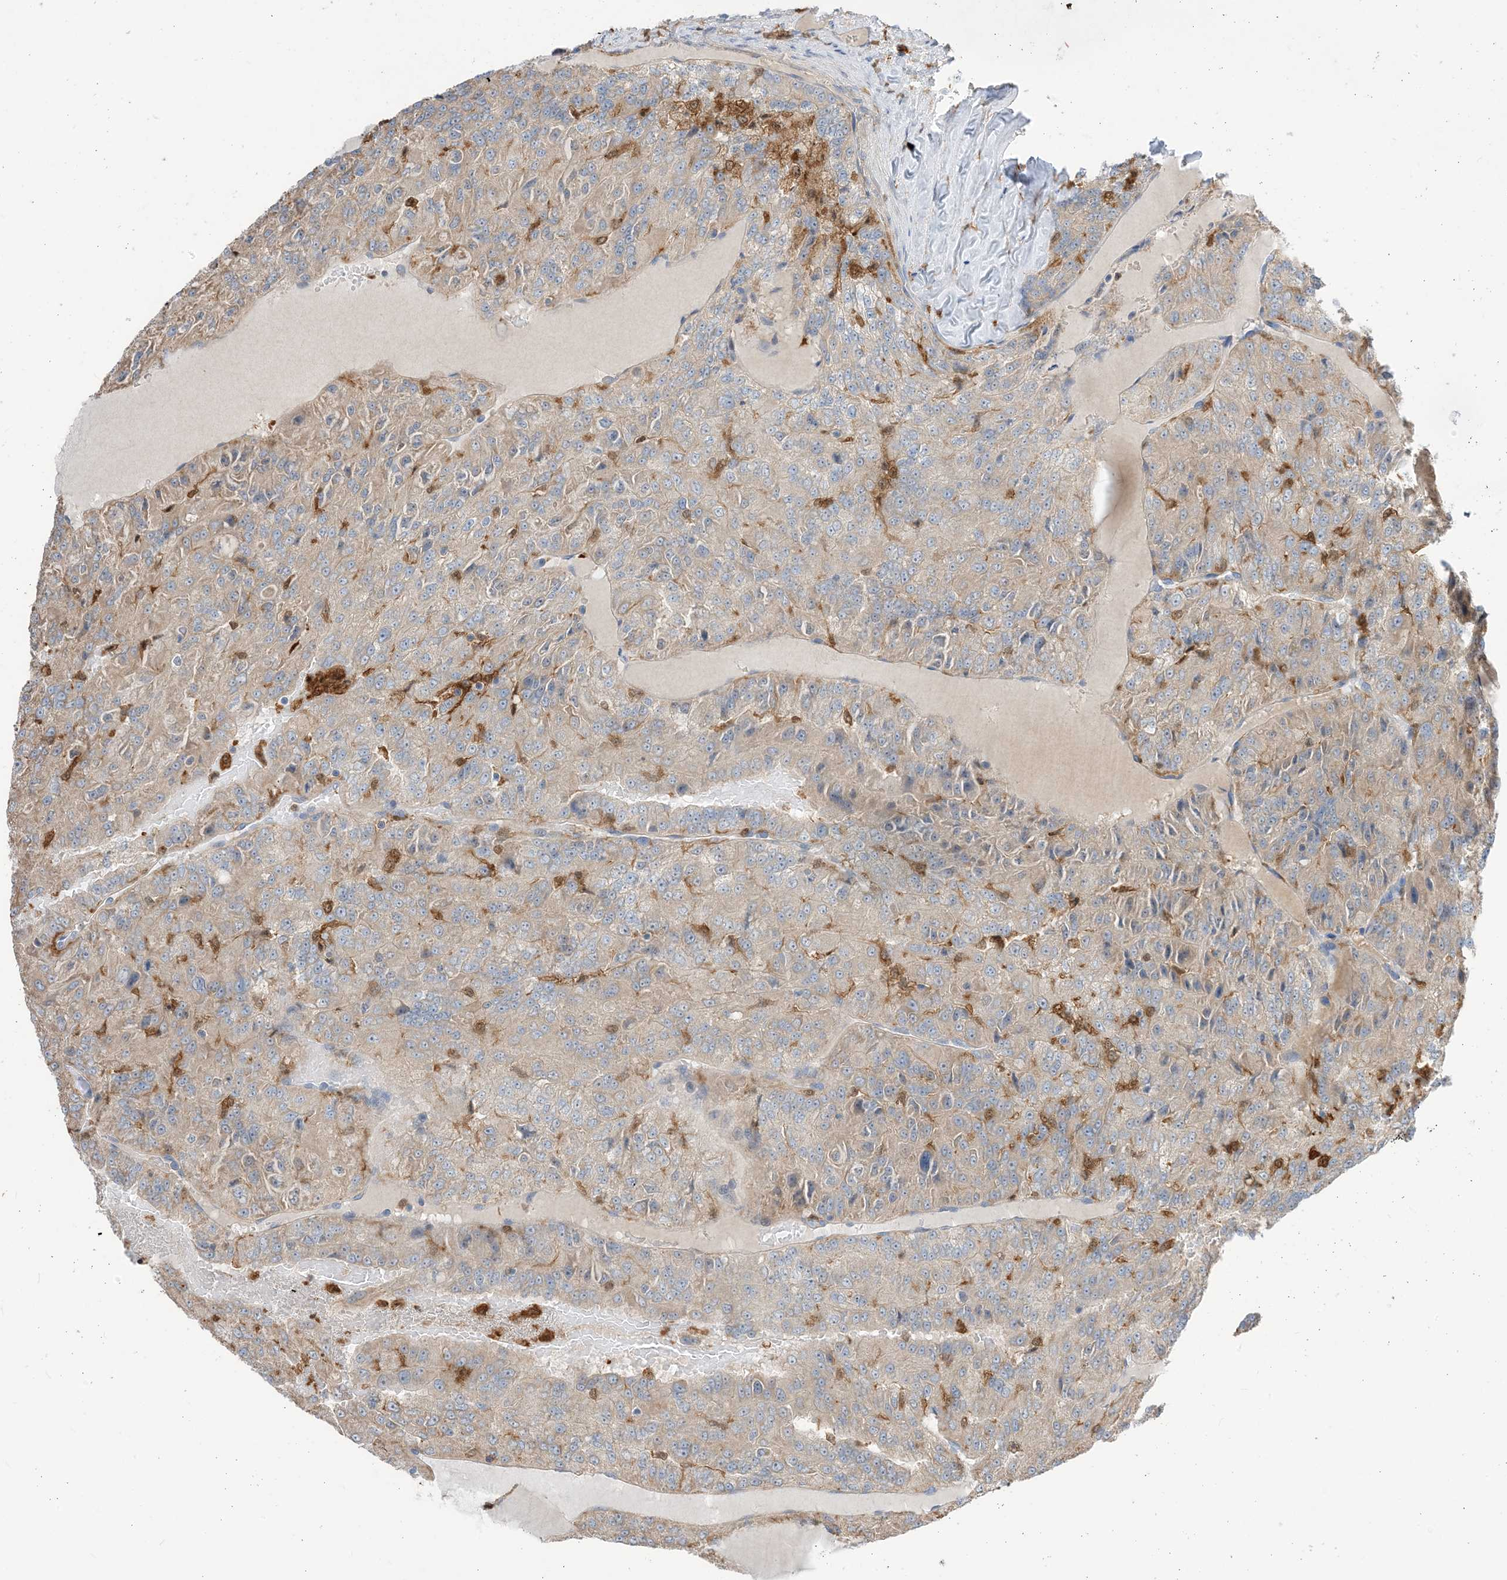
{"staining": {"intensity": "weak", "quantity": "25%-75%", "location": "cytoplasmic/membranous"}, "tissue": "renal cancer", "cell_type": "Tumor cells", "image_type": "cancer", "snomed": [{"axis": "morphology", "description": "Adenocarcinoma, NOS"}, {"axis": "topography", "description": "Kidney"}], "caption": "Immunohistochemical staining of human renal cancer exhibits low levels of weak cytoplasmic/membranous protein staining in about 25%-75% of tumor cells.", "gene": "NAGK", "patient": {"sex": "female", "age": 63}}